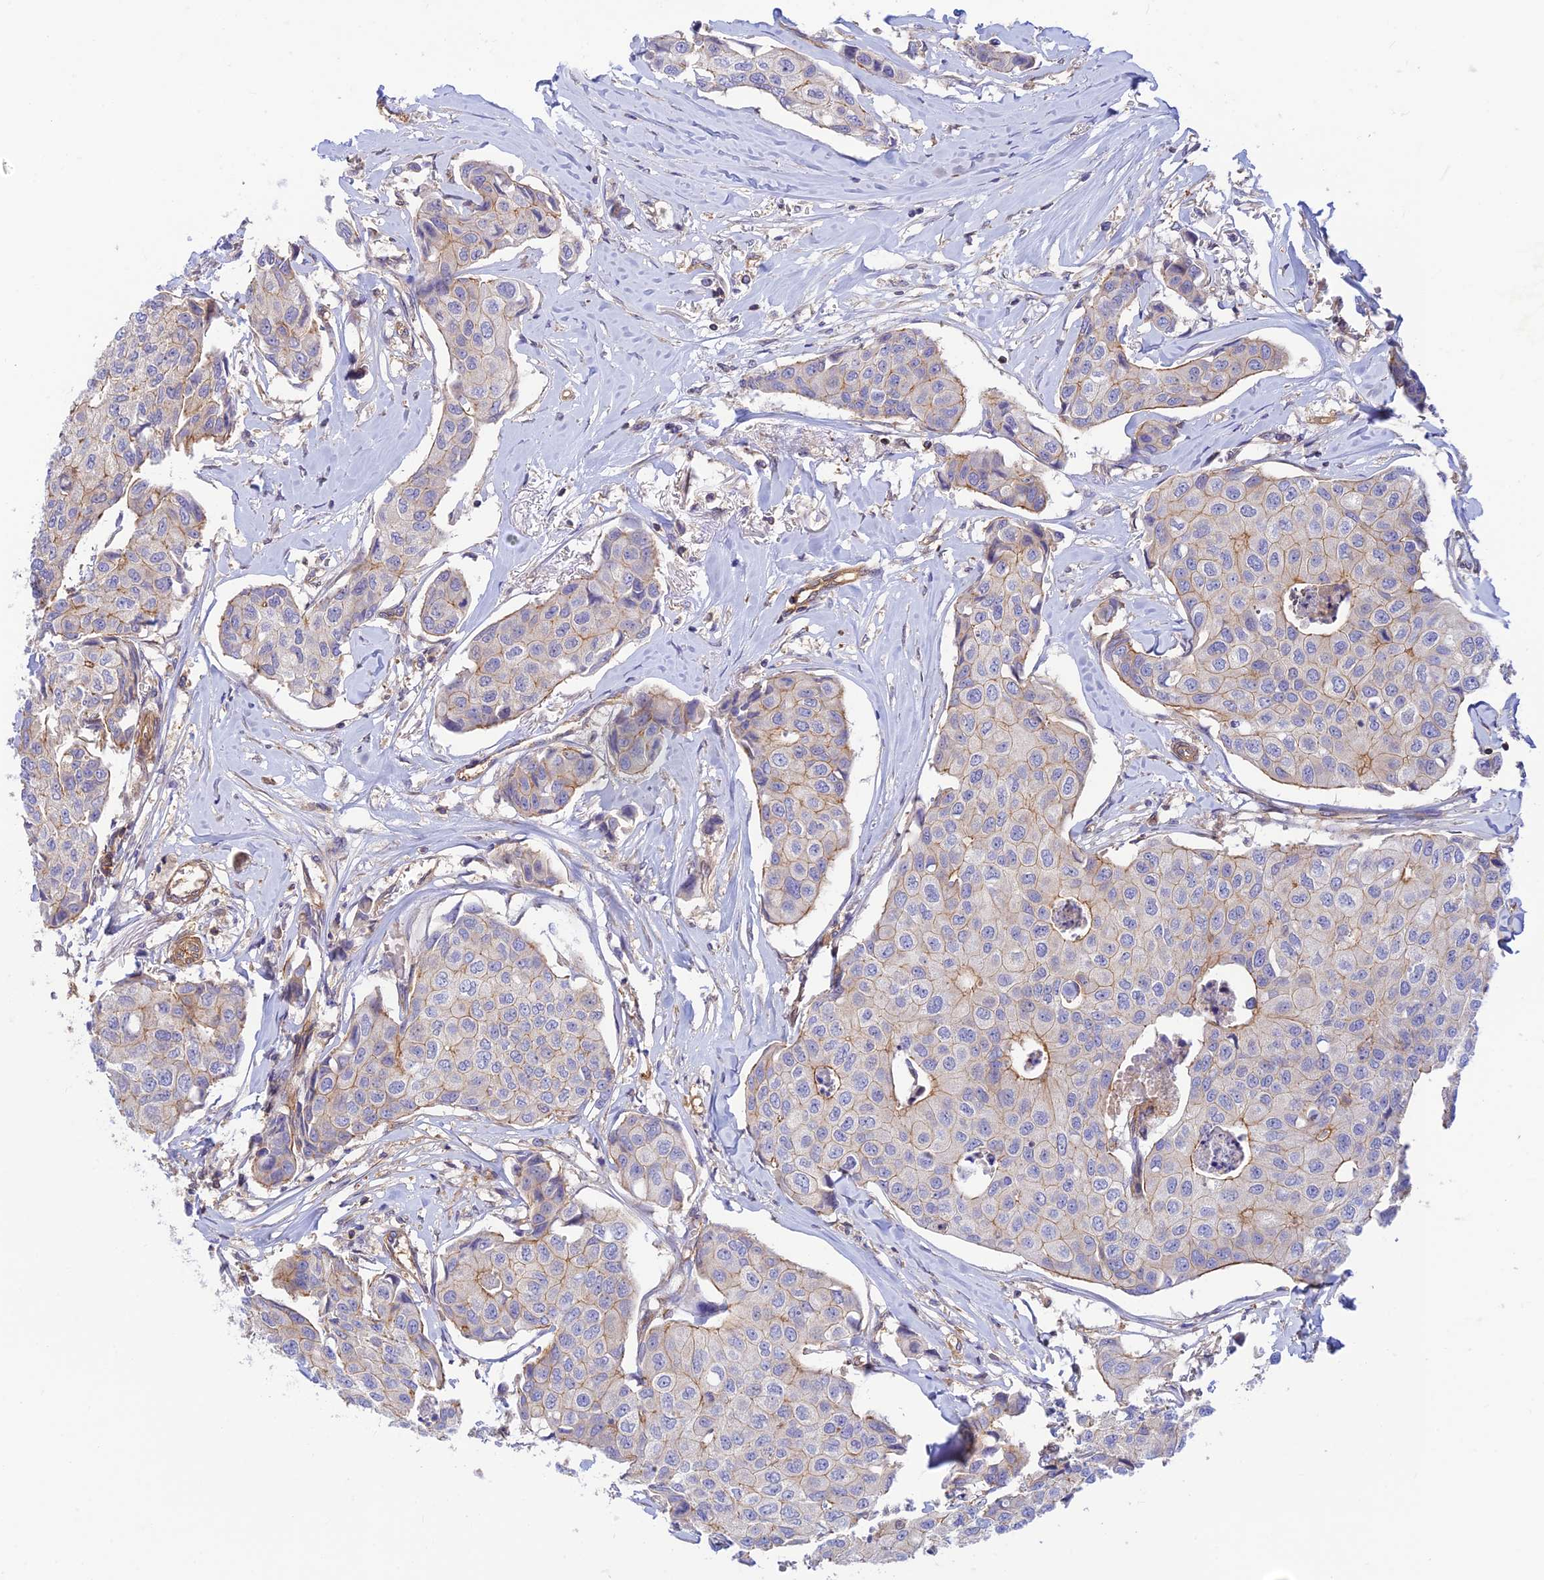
{"staining": {"intensity": "moderate", "quantity": "<25%", "location": "cytoplasmic/membranous"}, "tissue": "breast cancer", "cell_type": "Tumor cells", "image_type": "cancer", "snomed": [{"axis": "morphology", "description": "Duct carcinoma"}, {"axis": "topography", "description": "Breast"}], "caption": "A histopathology image of breast cancer (infiltrating ductal carcinoma) stained for a protein displays moderate cytoplasmic/membranous brown staining in tumor cells.", "gene": "PPP1R12C", "patient": {"sex": "female", "age": 80}}